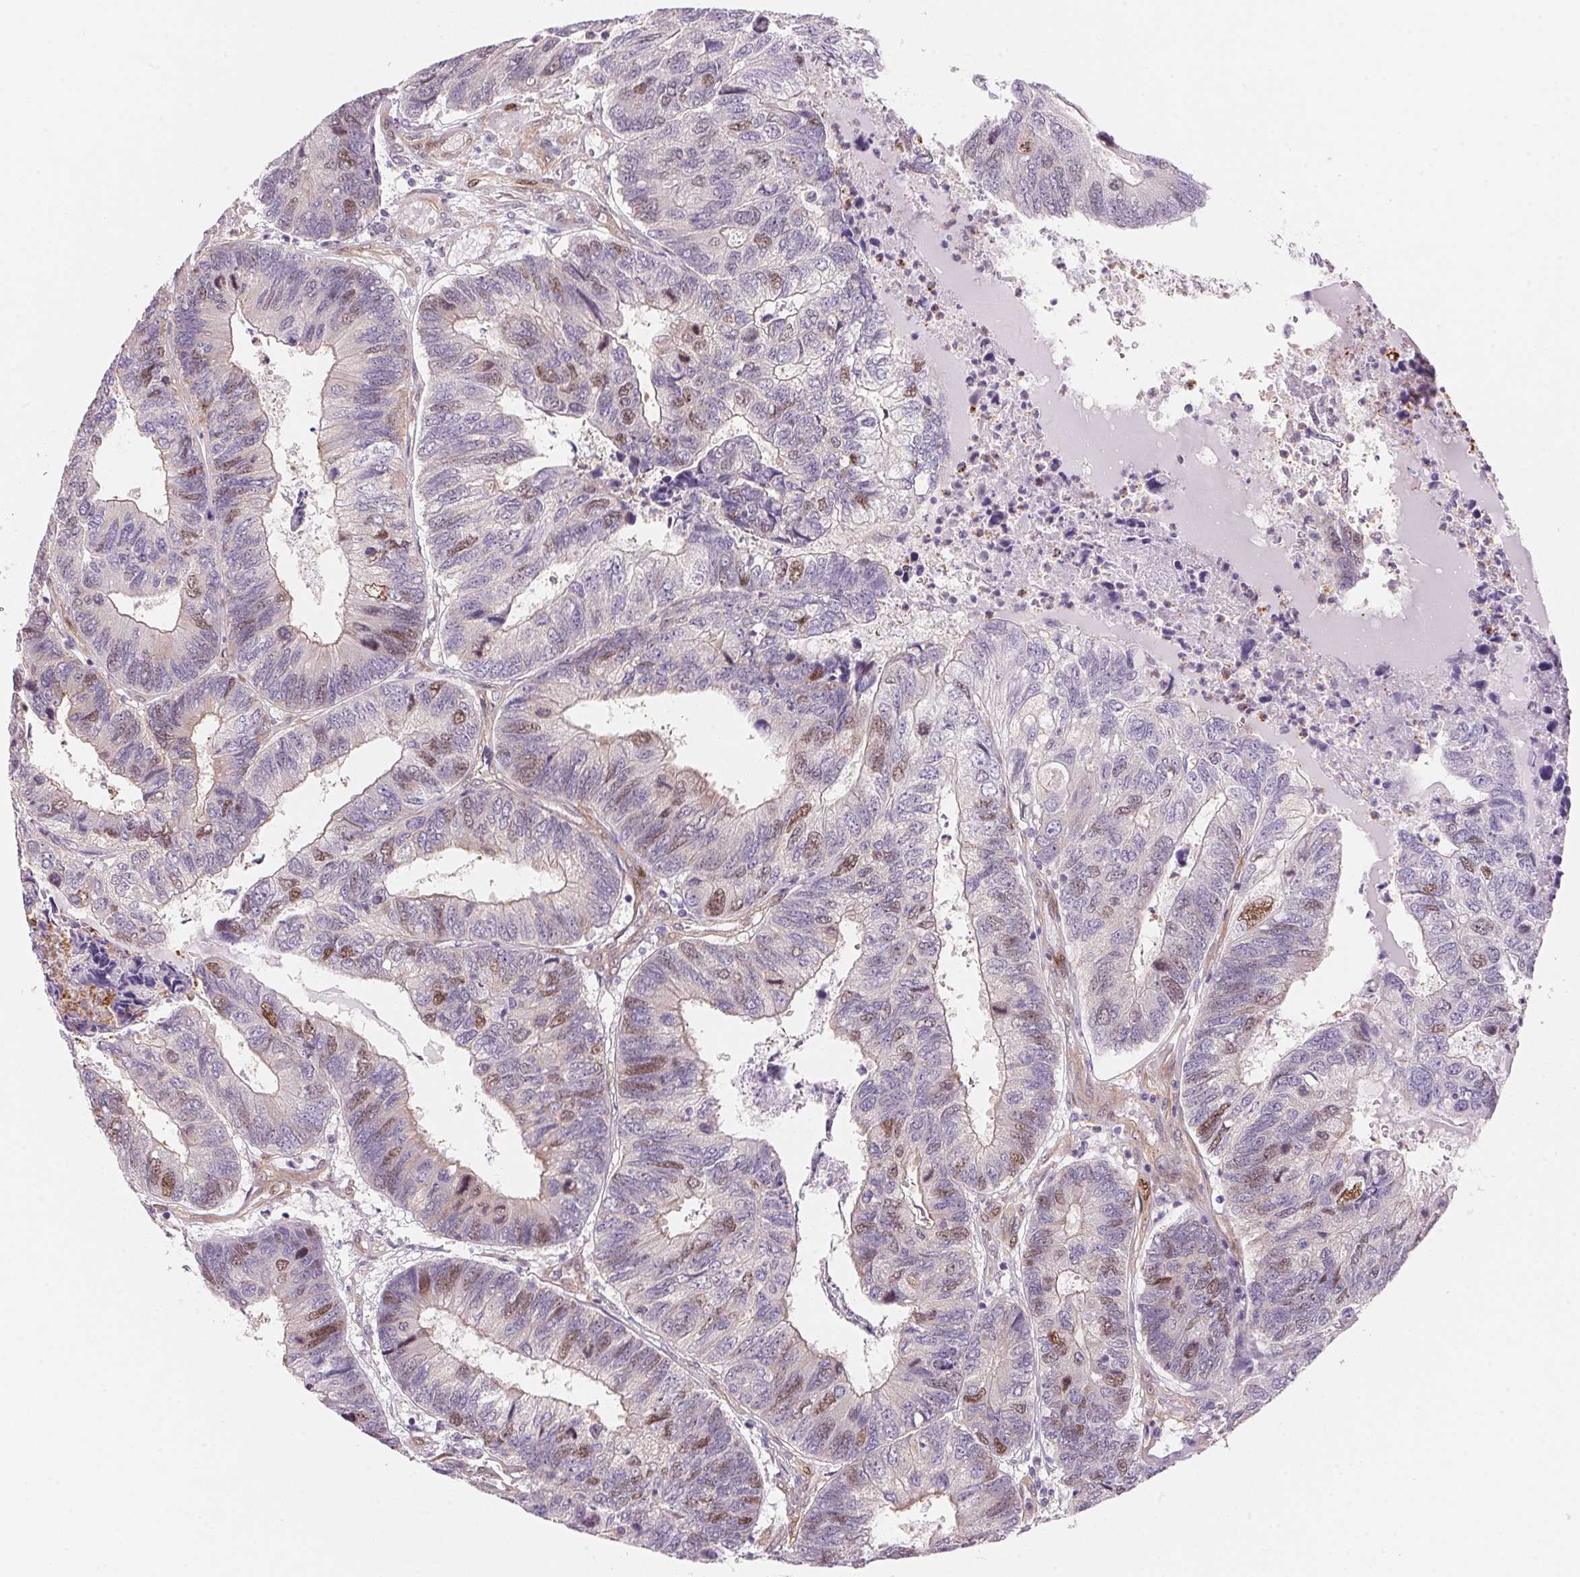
{"staining": {"intensity": "moderate", "quantity": "25%-75%", "location": "nuclear"}, "tissue": "colorectal cancer", "cell_type": "Tumor cells", "image_type": "cancer", "snomed": [{"axis": "morphology", "description": "Adenocarcinoma, NOS"}, {"axis": "topography", "description": "Colon"}], "caption": "The photomicrograph exhibits a brown stain indicating the presence of a protein in the nuclear of tumor cells in colorectal cancer. Using DAB (3,3'-diaminobenzidine) (brown) and hematoxylin (blue) stains, captured at high magnification using brightfield microscopy.", "gene": "SMTN", "patient": {"sex": "female", "age": 67}}